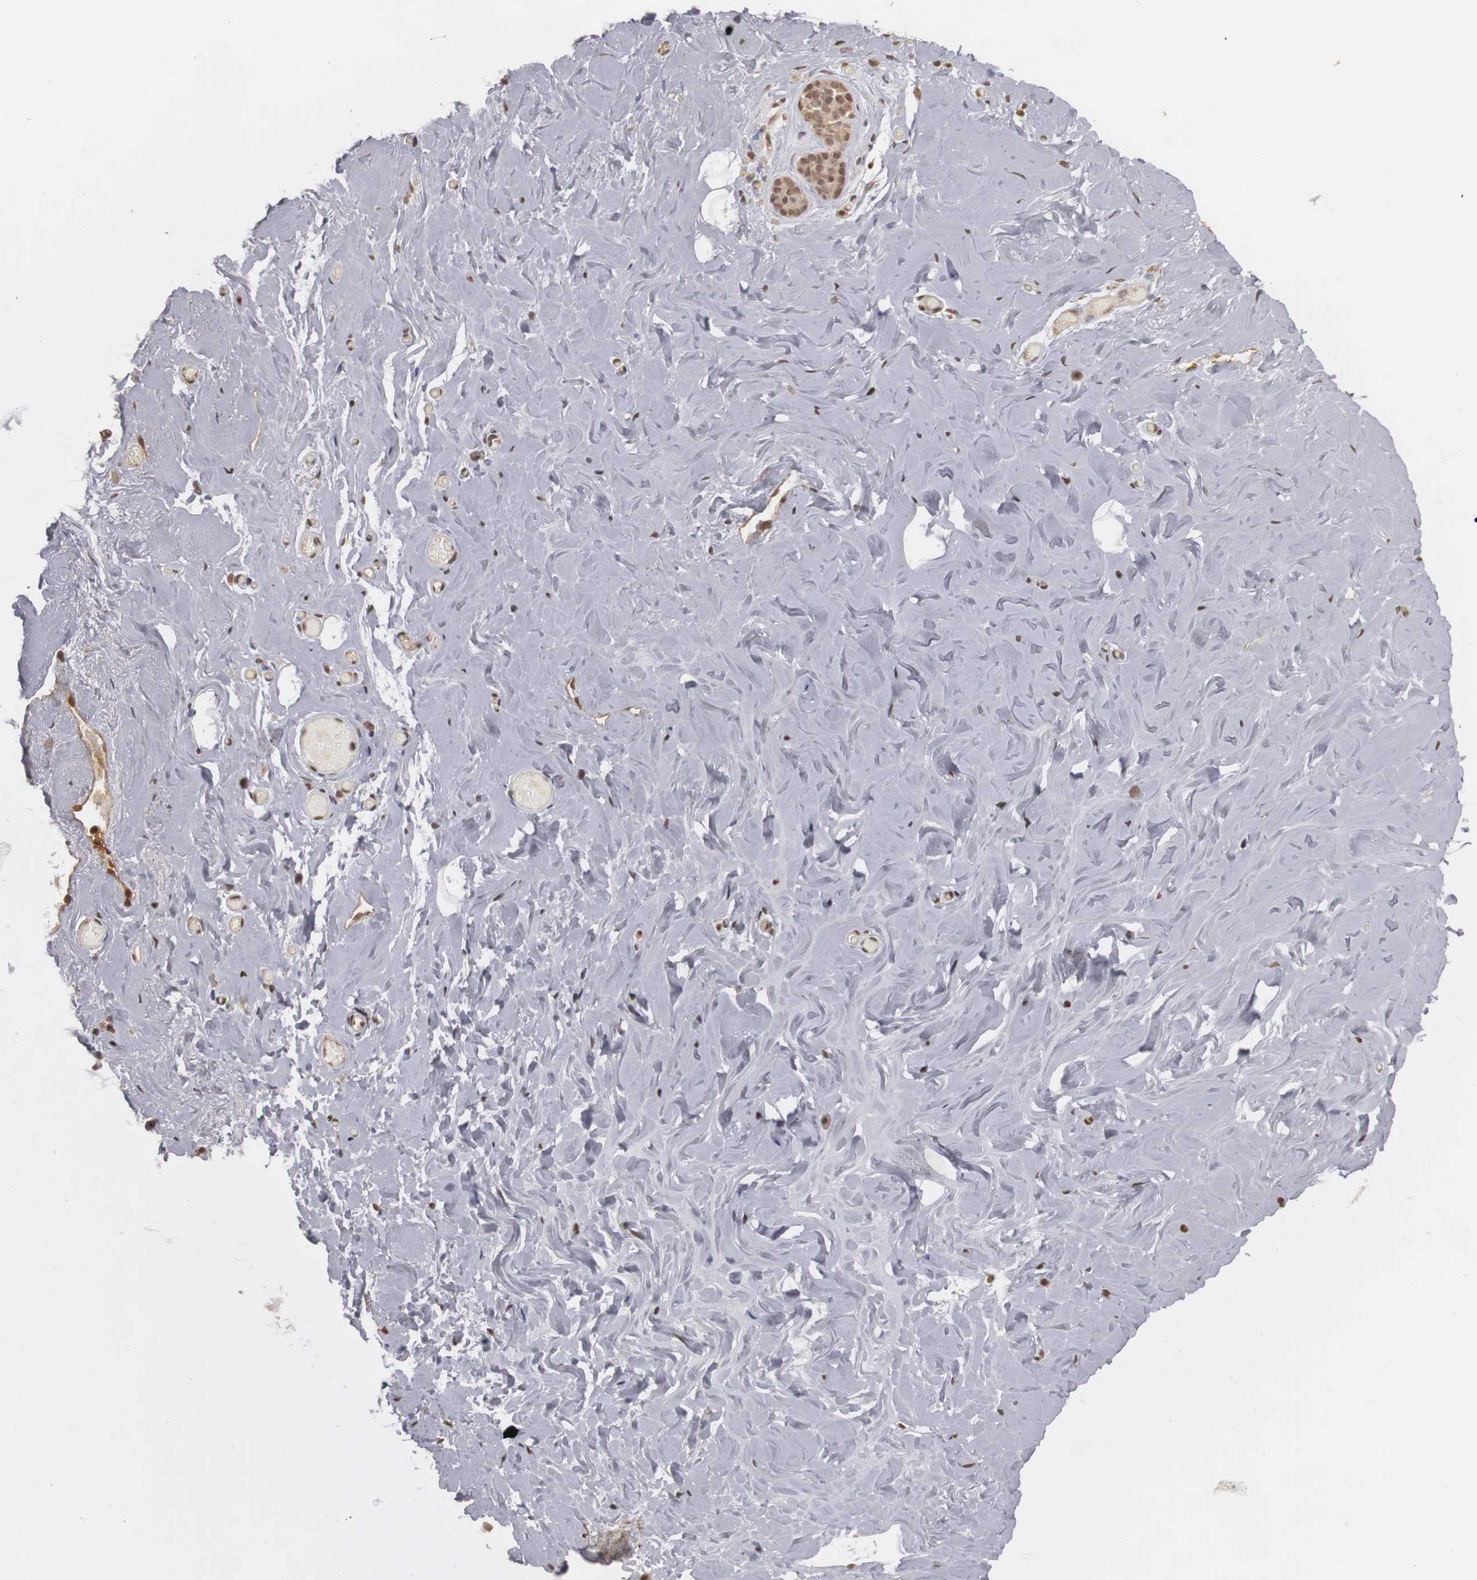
{"staining": {"intensity": "weak", "quantity": ">75%", "location": "nuclear"}, "tissue": "breast", "cell_type": "Adipocytes", "image_type": "normal", "snomed": [{"axis": "morphology", "description": "Normal tissue, NOS"}, {"axis": "topography", "description": "Breast"}], "caption": "Immunohistochemistry (IHC) image of normal breast: human breast stained using IHC exhibits low levels of weak protein expression localized specifically in the nuclear of adipocytes, appearing as a nuclear brown color.", "gene": "PLEKHA1", "patient": {"sex": "female", "age": 75}}